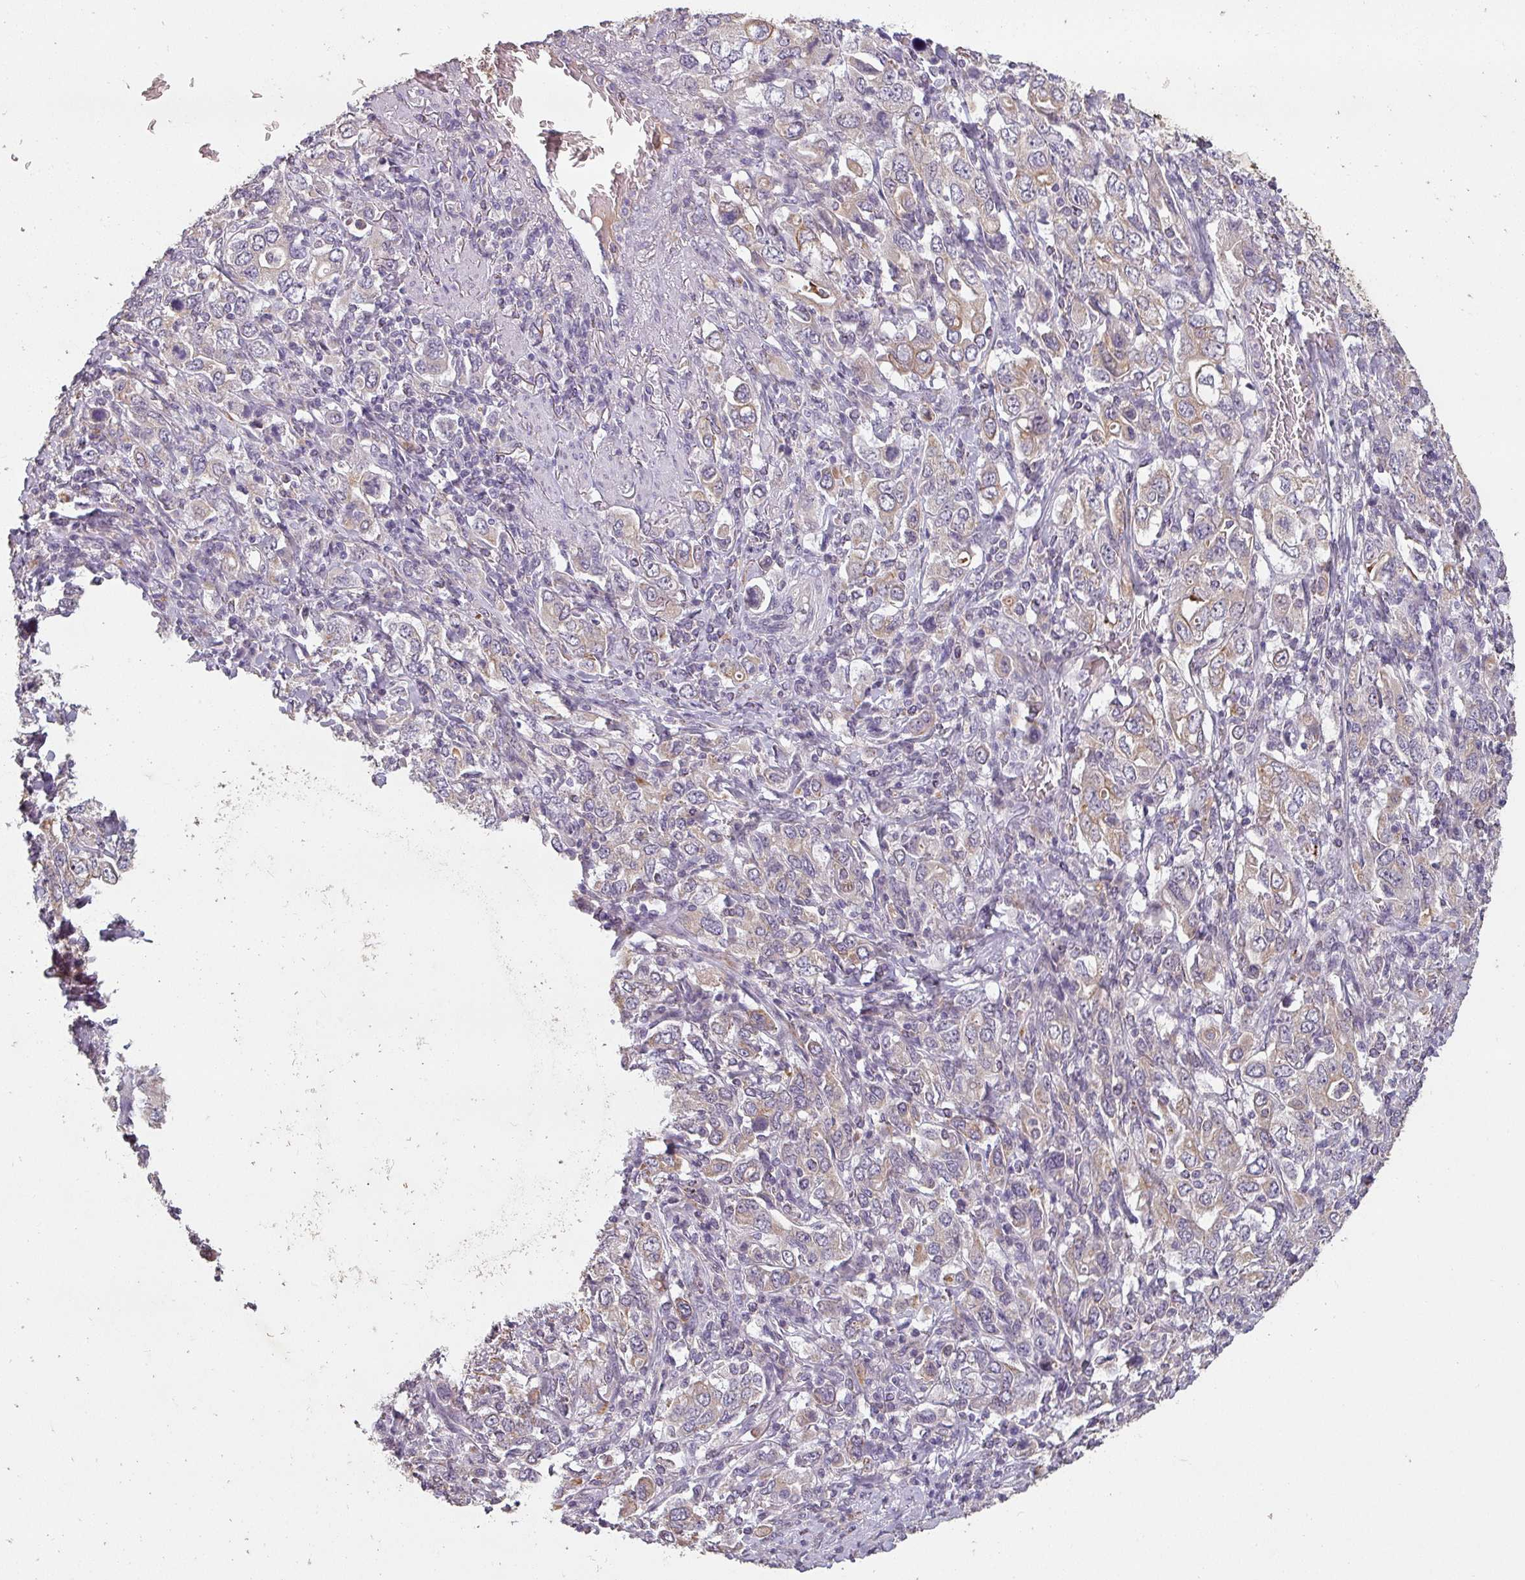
{"staining": {"intensity": "weak", "quantity": "25%-75%", "location": "cytoplasmic/membranous"}, "tissue": "stomach cancer", "cell_type": "Tumor cells", "image_type": "cancer", "snomed": [{"axis": "morphology", "description": "Adenocarcinoma, NOS"}, {"axis": "topography", "description": "Stomach, upper"}, {"axis": "topography", "description": "Stomach"}], "caption": "IHC (DAB) staining of stomach cancer (adenocarcinoma) demonstrates weak cytoplasmic/membranous protein expression in approximately 25%-75% of tumor cells. Immunohistochemistry (ihc) stains the protein in brown and the nuclei are stained blue.", "gene": "LYPLA1", "patient": {"sex": "male", "age": 62}}